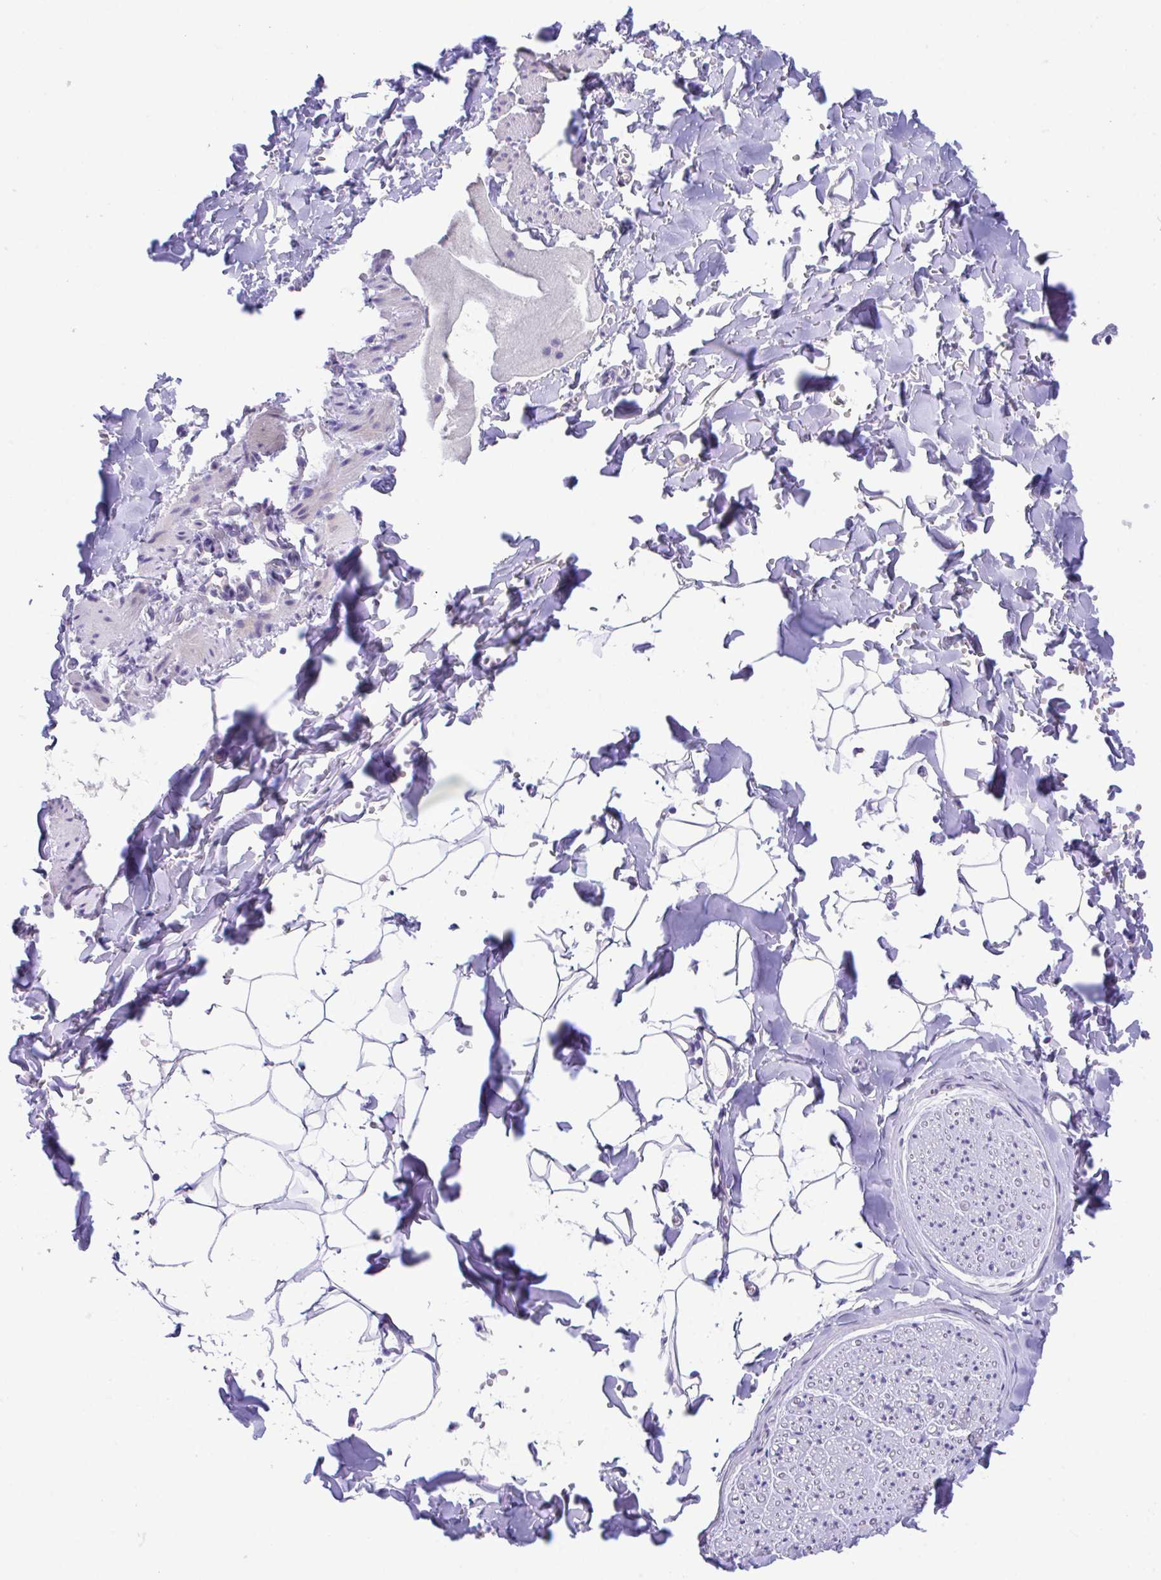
{"staining": {"intensity": "negative", "quantity": "none", "location": "none"}, "tissue": "adipose tissue", "cell_type": "Adipocytes", "image_type": "normal", "snomed": [{"axis": "morphology", "description": "Normal tissue, NOS"}, {"axis": "topography", "description": "Cartilage tissue"}, {"axis": "topography", "description": "Bronchus"}, {"axis": "topography", "description": "Peripheral nerve tissue"}], "caption": "Image shows no protein expression in adipocytes of unremarkable adipose tissue.", "gene": "SLC16A6", "patient": {"sex": "female", "age": 59}}